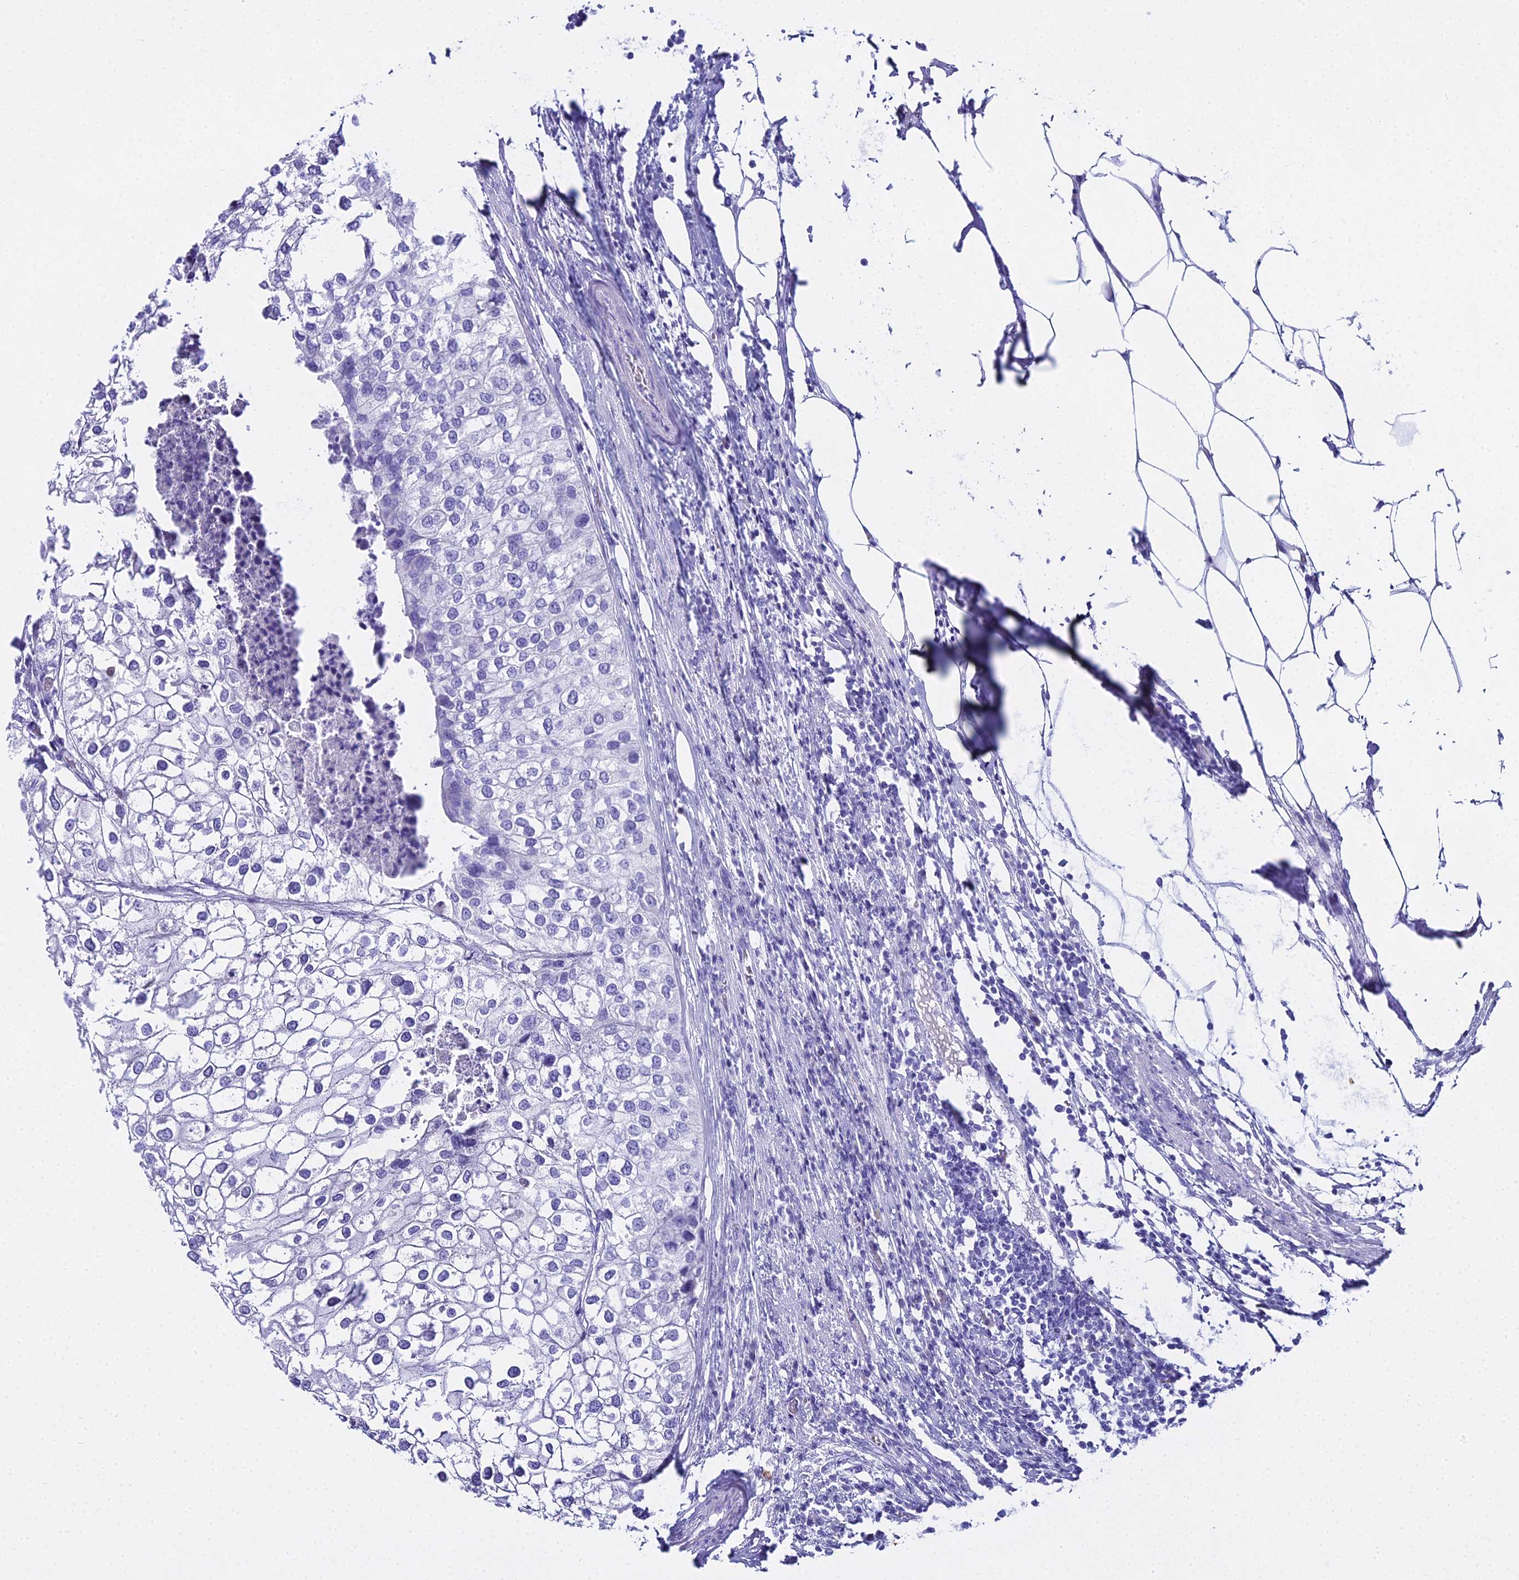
{"staining": {"intensity": "negative", "quantity": "none", "location": "none"}, "tissue": "urothelial cancer", "cell_type": "Tumor cells", "image_type": "cancer", "snomed": [{"axis": "morphology", "description": "Urothelial carcinoma, High grade"}, {"axis": "topography", "description": "Urinary bladder"}], "caption": "A high-resolution photomicrograph shows IHC staining of urothelial cancer, which exhibits no significant expression in tumor cells.", "gene": "CGB2", "patient": {"sex": "male", "age": 64}}